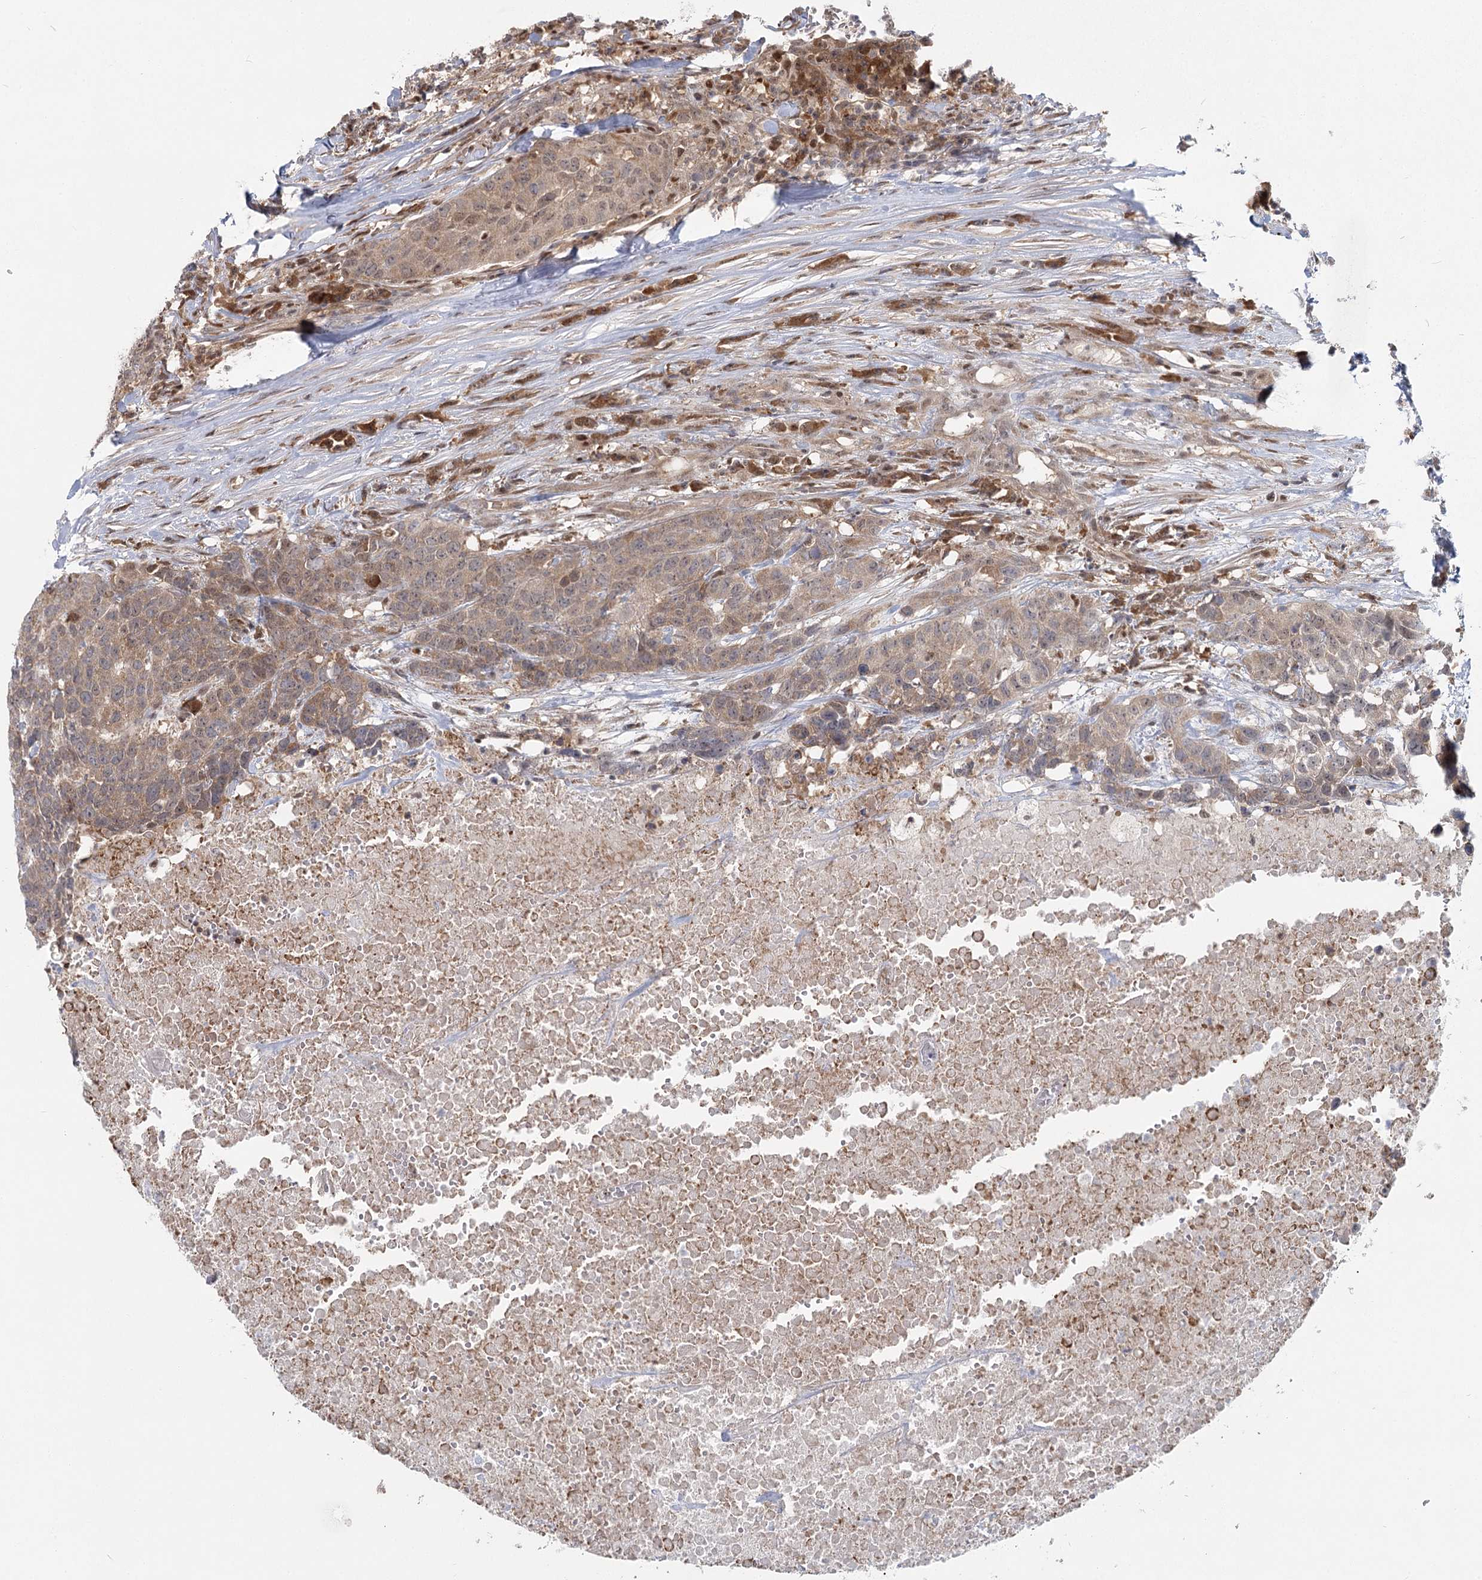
{"staining": {"intensity": "weak", "quantity": "25%-75%", "location": "cytoplasmic/membranous,nuclear"}, "tissue": "head and neck cancer", "cell_type": "Tumor cells", "image_type": "cancer", "snomed": [{"axis": "morphology", "description": "Squamous cell carcinoma, NOS"}, {"axis": "topography", "description": "Head-Neck"}], "caption": "Brown immunohistochemical staining in head and neck cancer shows weak cytoplasmic/membranous and nuclear positivity in approximately 25%-75% of tumor cells.", "gene": "THNSL1", "patient": {"sex": "male", "age": 66}}